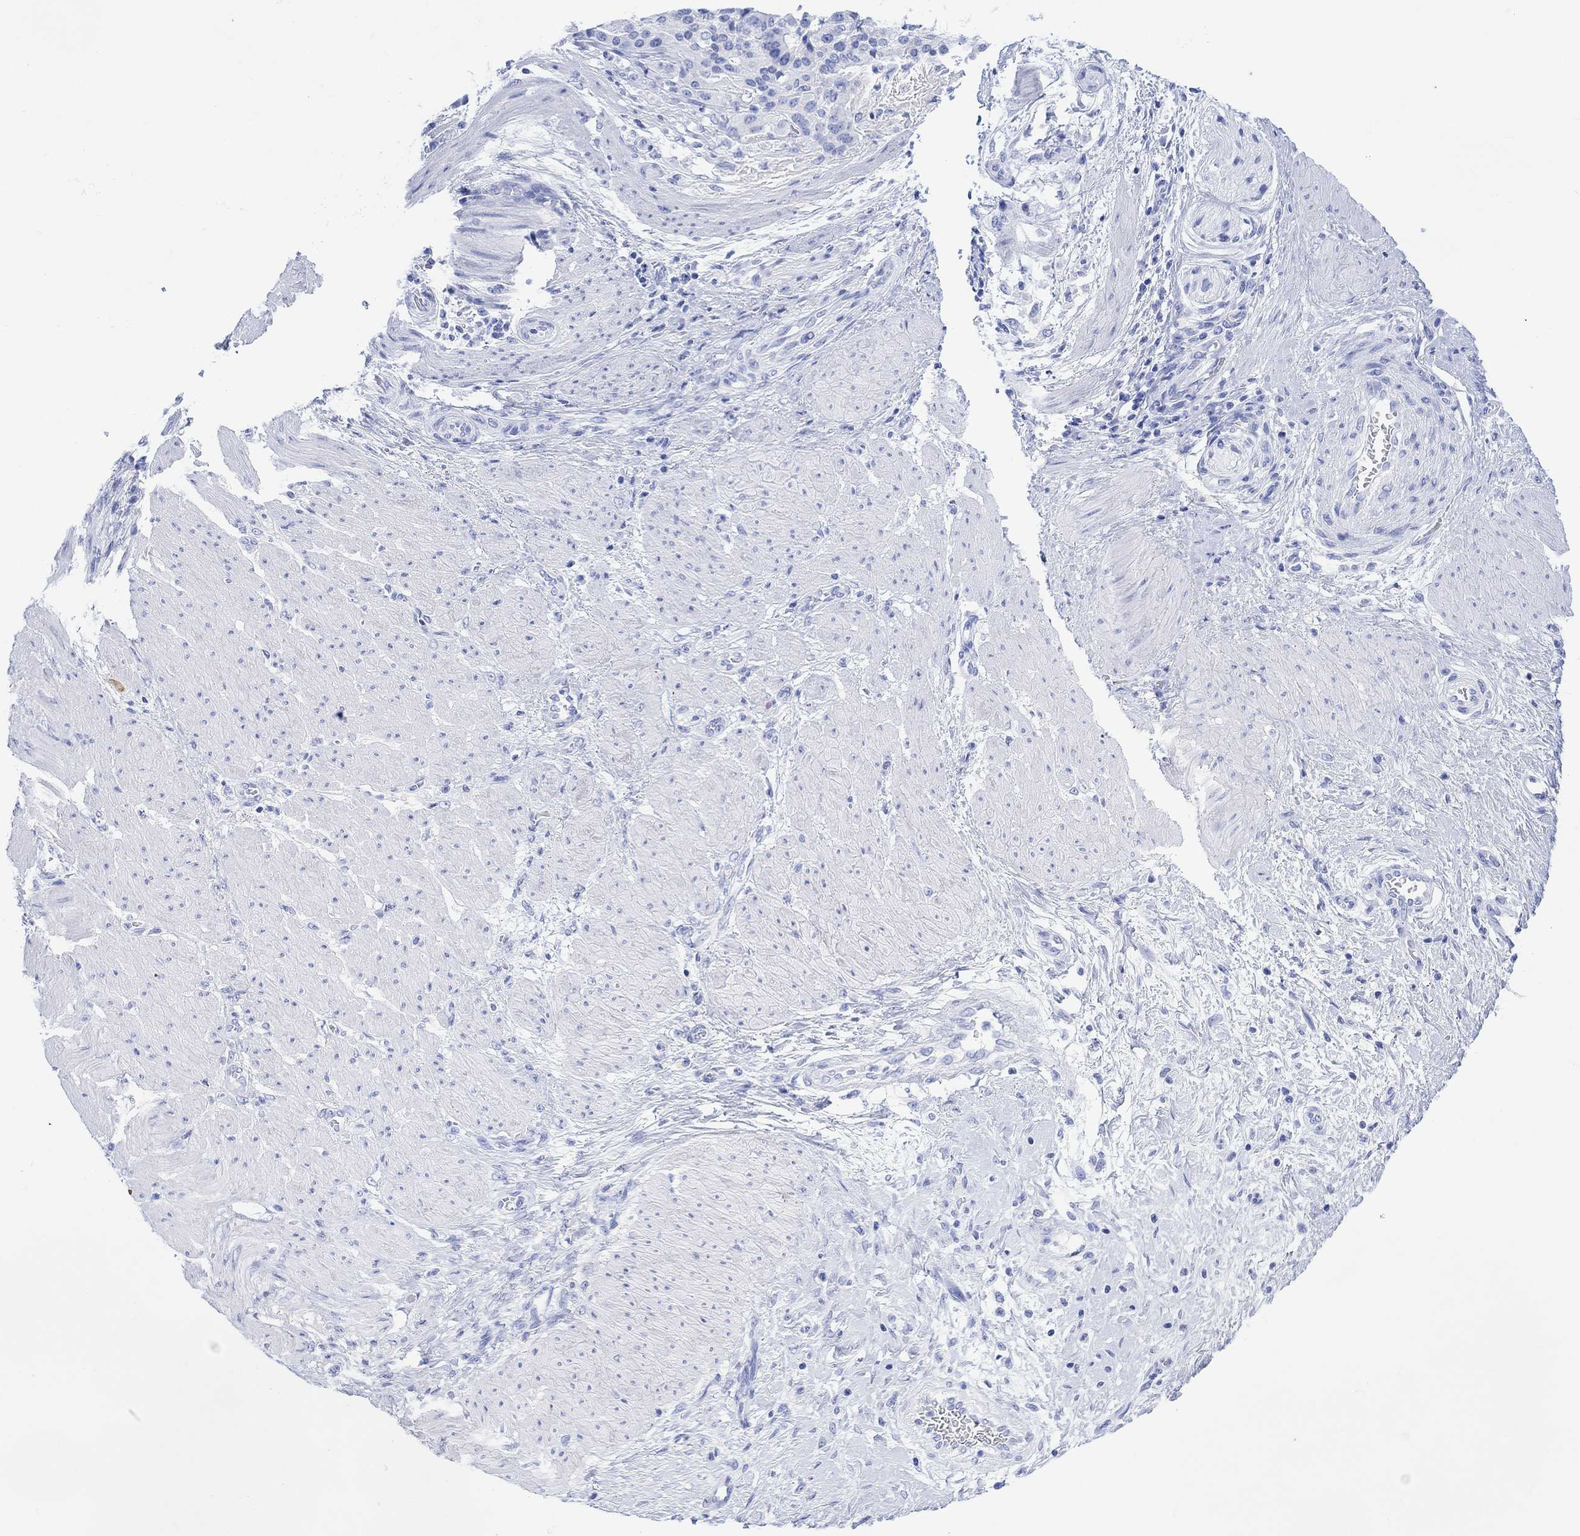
{"staining": {"intensity": "negative", "quantity": "none", "location": "none"}, "tissue": "stomach cancer", "cell_type": "Tumor cells", "image_type": "cancer", "snomed": [{"axis": "morphology", "description": "Adenocarcinoma, NOS"}, {"axis": "topography", "description": "Stomach"}], "caption": "DAB (3,3'-diaminobenzidine) immunohistochemical staining of stomach cancer exhibits no significant expression in tumor cells.", "gene": "CELF4", "patient": {"sex": "male", "age": 48}}